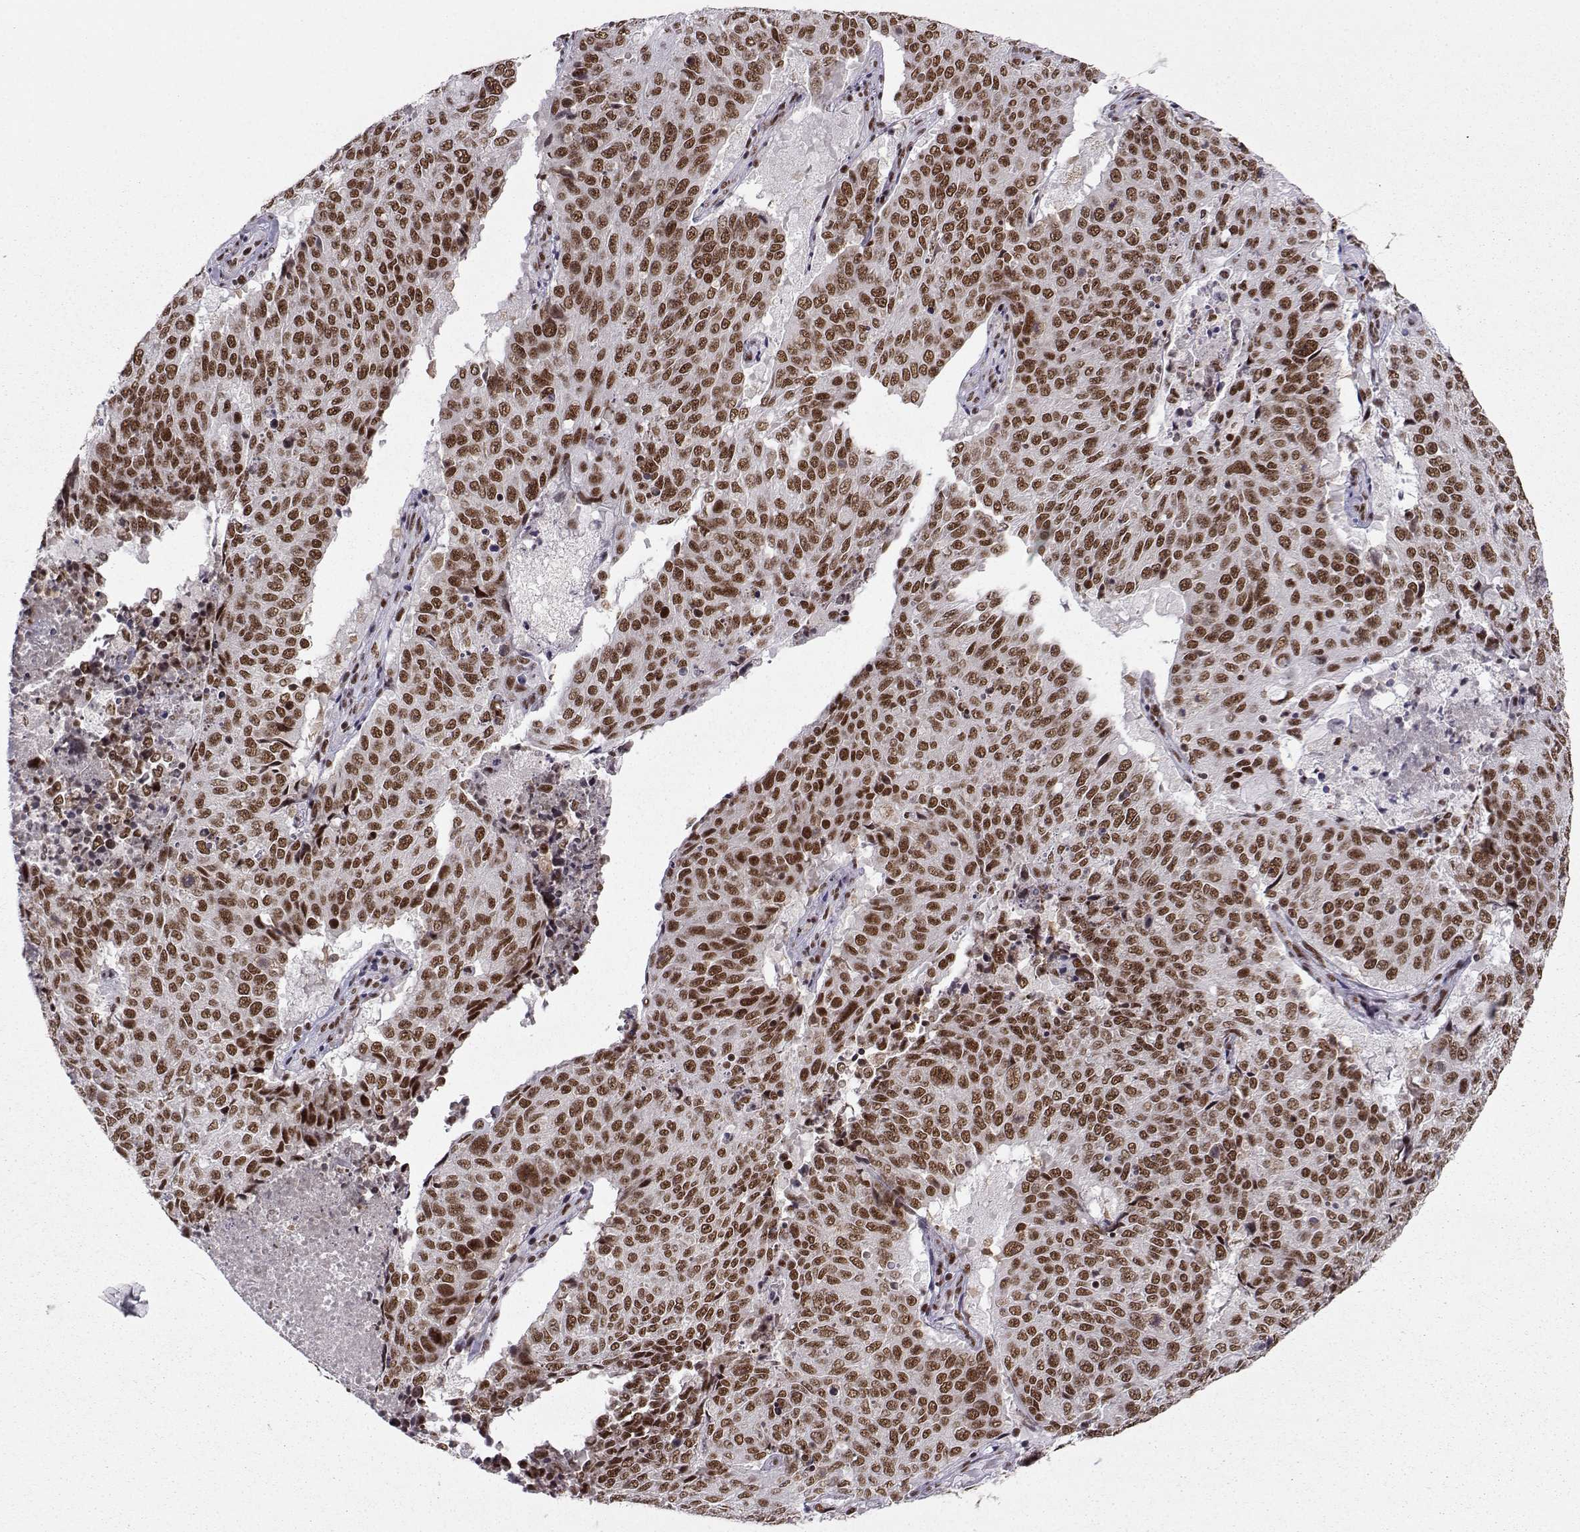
{"staining": {"intensity": "moderate", "quantity": ">75%", "location": "nuclear"}, "tissue": "lung cancer", "cell_type": "Tumor cells", "image_type": "cancer", "snomed": [{"axis": "morphology", "description": "Normal tissue, NOS"}, {"axis": "morphology", "description": "Squamous cell carcinoma, NOS"}, {"axis": "topography", "description": "Bronchus"}, {"axis": "topography", "description": "Lung"}], "caption": "This is an image of IHC staining of squamous cell carcinoma (lung), which shows moderate expression in the nuclear of tumor cells.", "gene": "SNRPB2", "patient": {"sex": "male", "age": 64}}